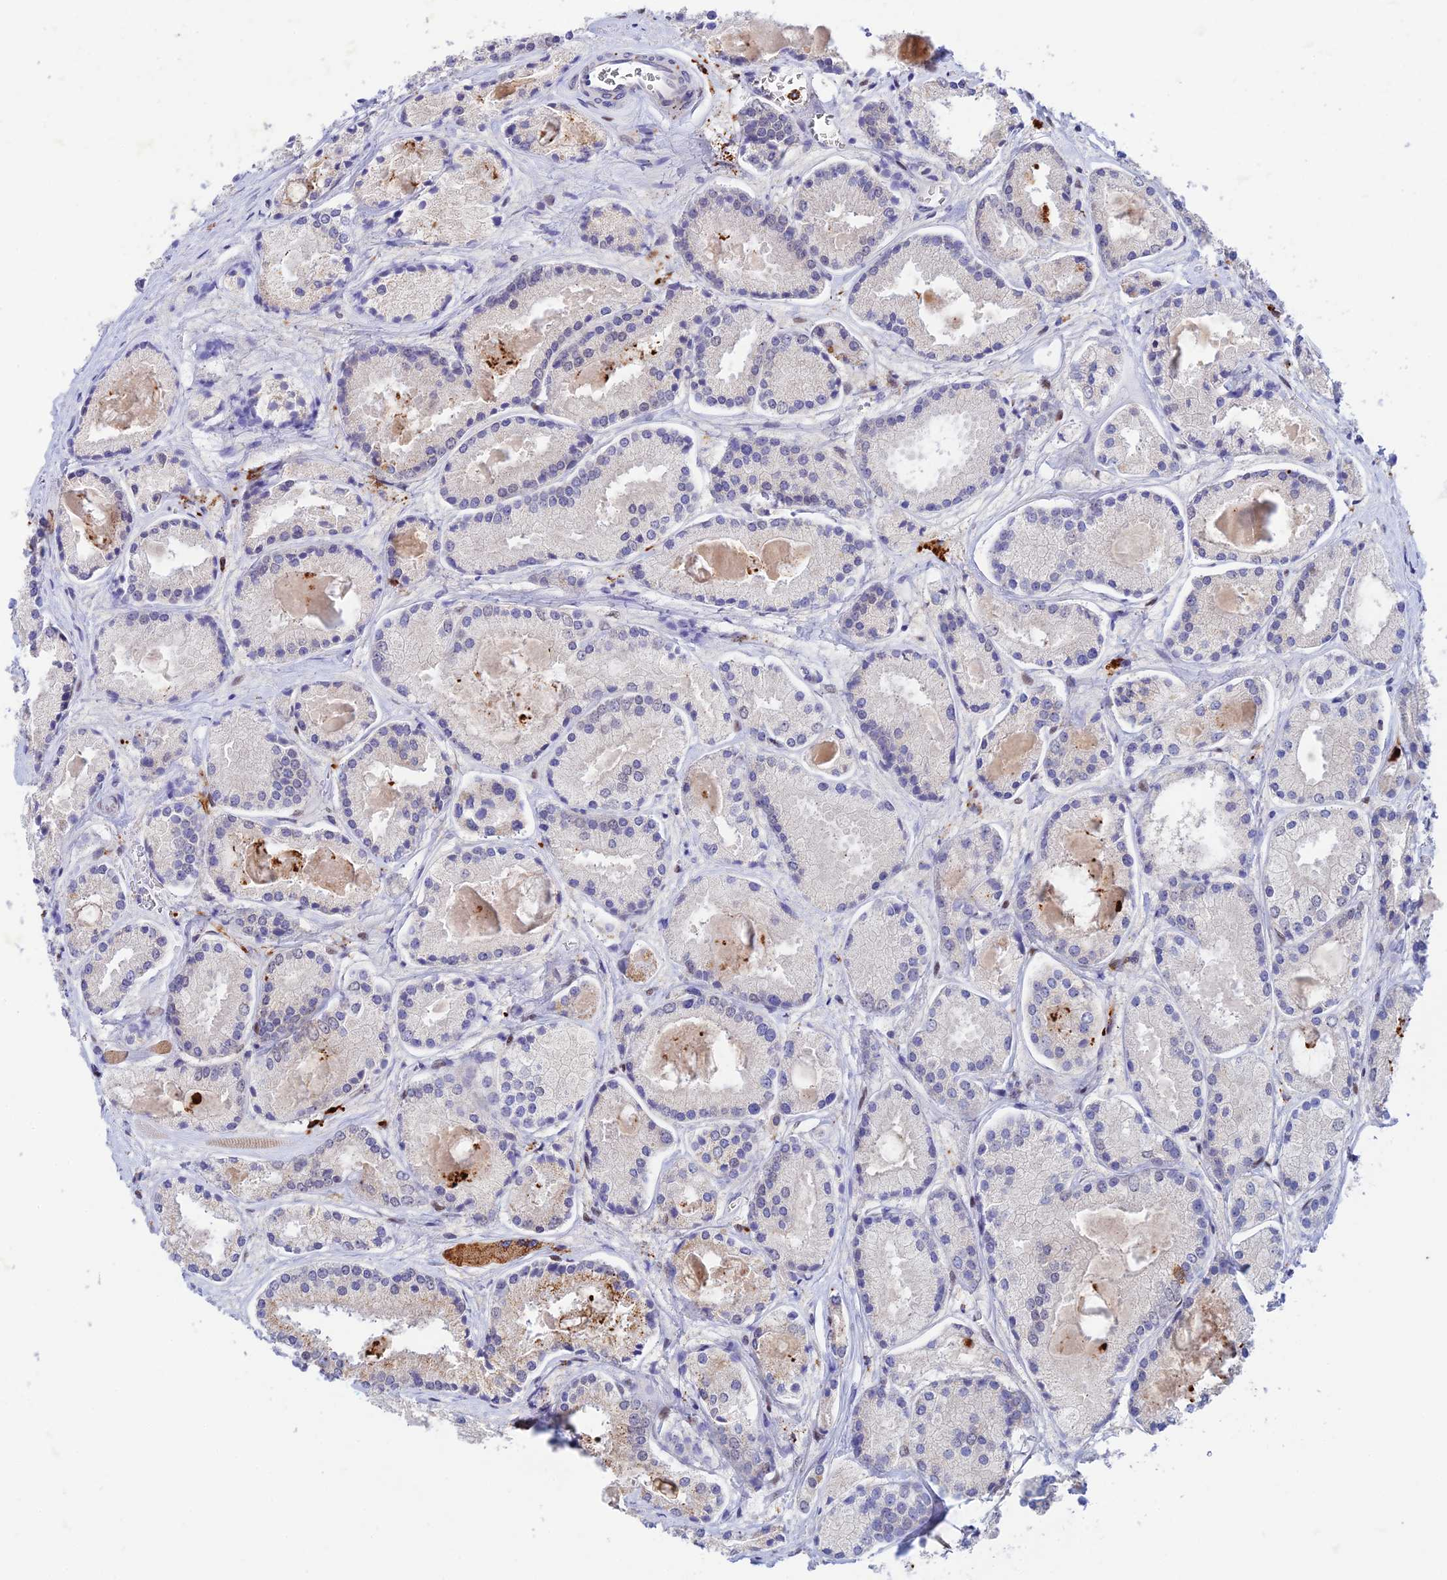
{"staining": {"intensity": "negative", "quantity": "none", "location": "none"}, "tissue": "prostate cancer", "cell_type": "Tumor cells", "image_type": "cancer", "snomed": [{"axis": "morphology", "description": "Adenocarcinoma, High grade"}, {"axis": "topography", "description": "Prostate"}], "caption": "The immunohistochemistry (IHC) photomicrograph has no significant positivity in tumor cells of prostate cancer (high-grade adenocarcinoma) tissue.", "gene": "HIC1", "patient": {"sex": "male", "age": 67}}